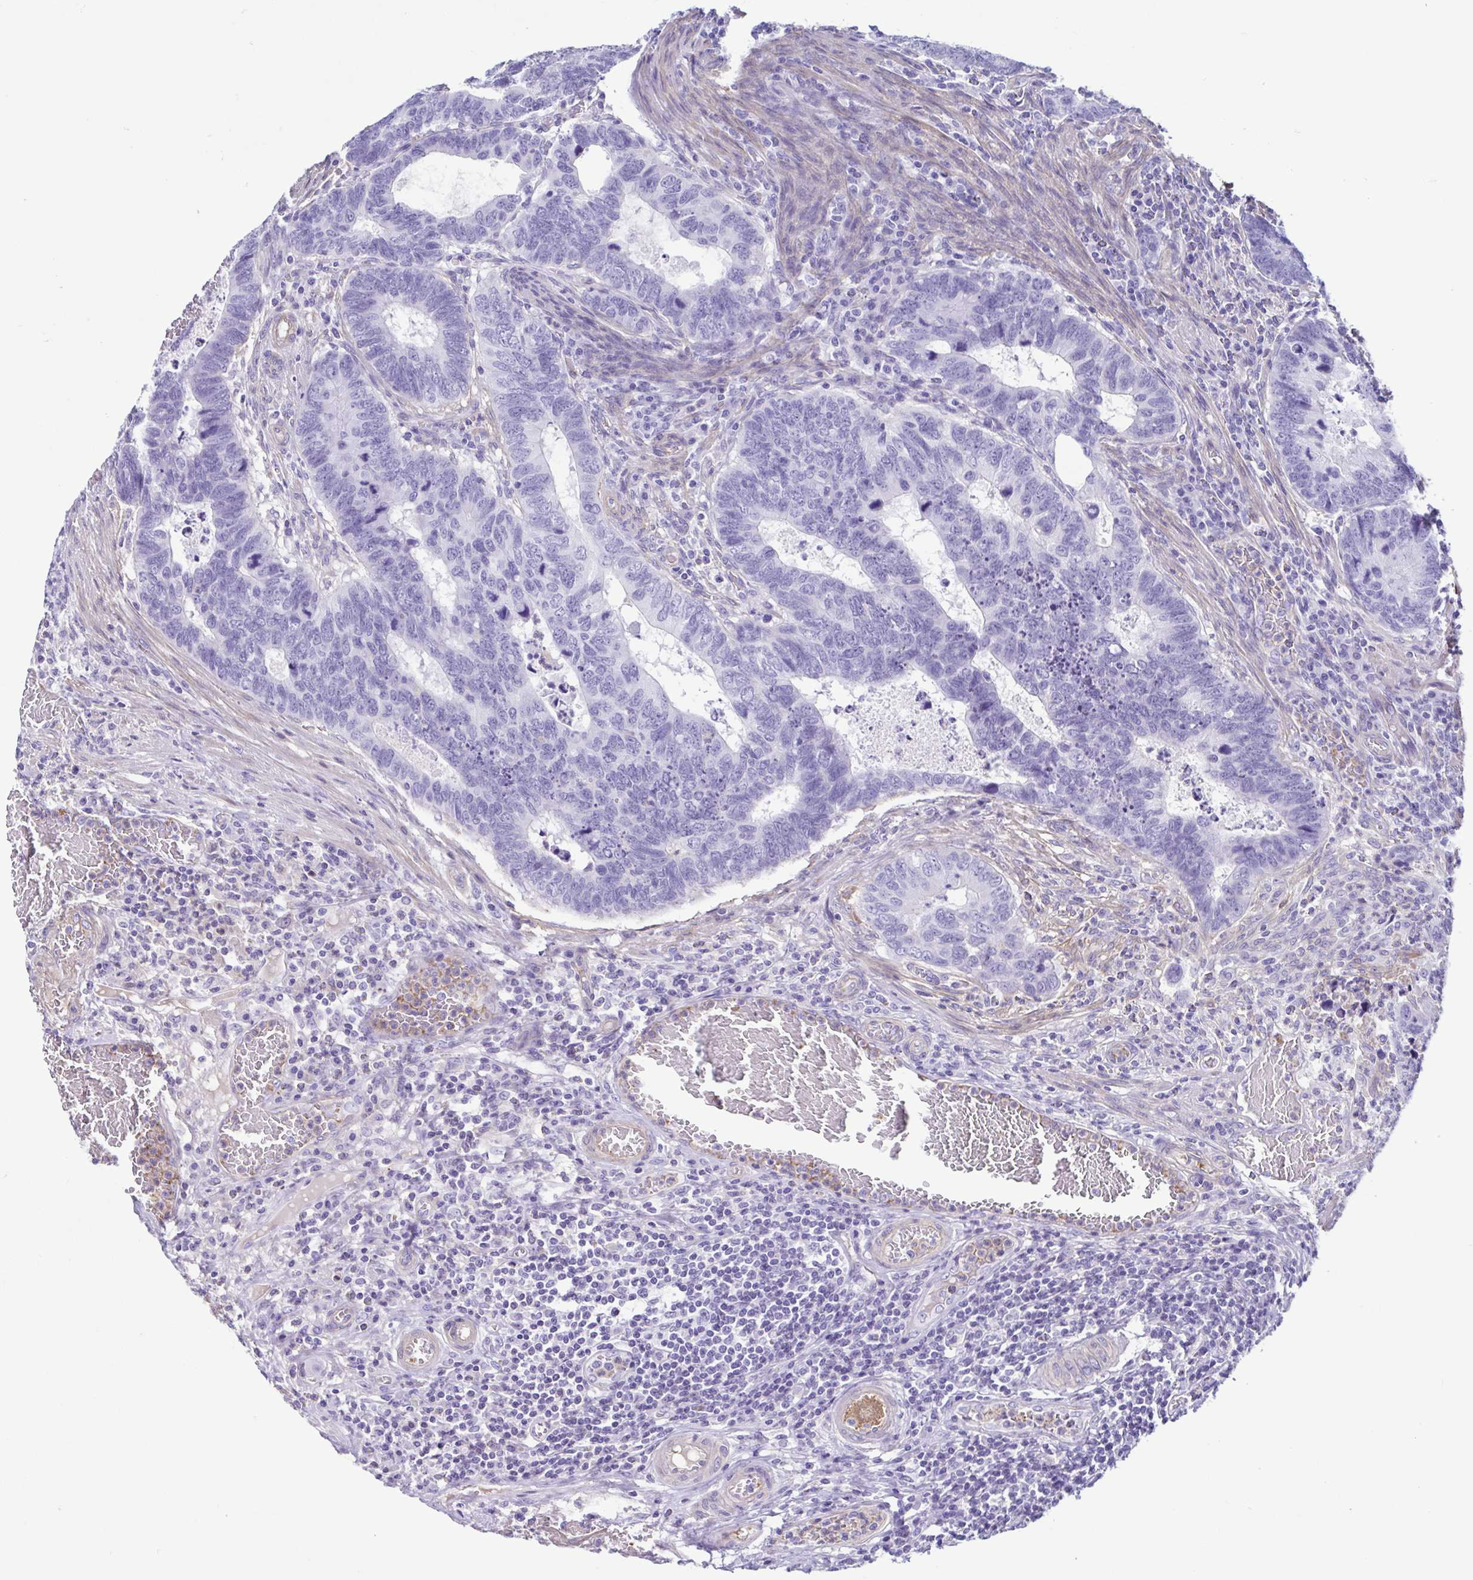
{"staining": {"intensity": "negative", "quantity": "none", "location": "none"}, "tissue": "colorectal cancer", "cell_type": "Tumor cells", "image_type": "cancer", "snomed": [{"axis": "morphology", "description": "Adenocarcinoma, NOS"}, {"axis": "topography", "description": "Colon"}], "caption": "This is a histopathology image of IHC staining of colorectal cancer (adenocarcinoma), which shows no expression in tumor cells.", "gene": "CYP11B1", "patient": {"sex": "male", "age": 62}}